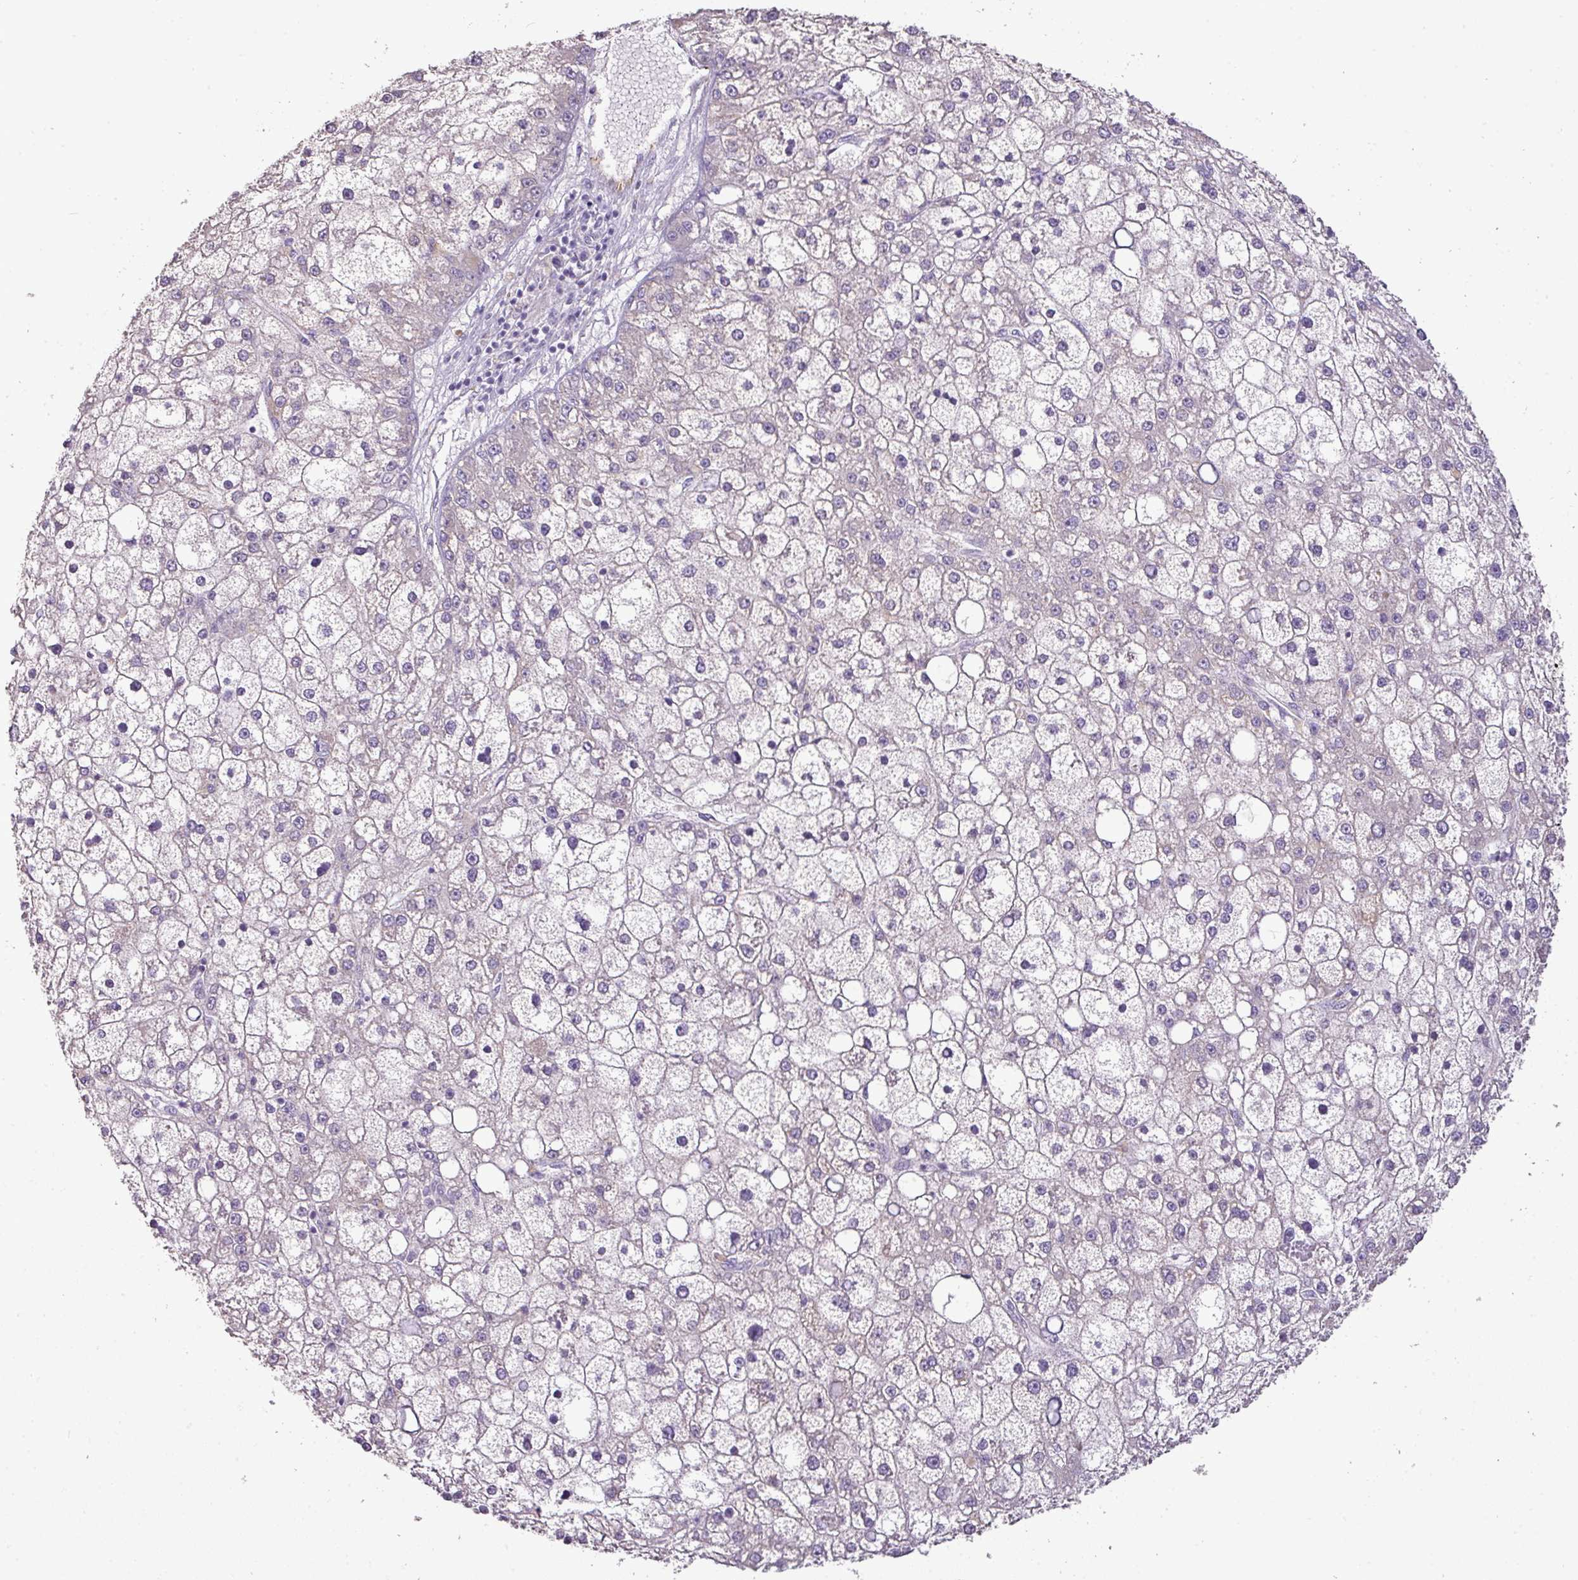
{"staining": {"intensity": "negative", "quantity": "none", "location": "none"}, "tissue": "liver cancer", "cell_type": "Tumor cells", "image_type": "cancer", "snomed": [{"axis": "morphology", "description": "Carcinoma, Hepatocellular, NOS"}, {"axis": "topography", "description": "Liver"}], "caption": "Liver hepatocellular carcinoma was stained to show a protein in brown. There is no significant expression in tumor cells.", "gene": "BRINP2", "patient": {"sex": "male", "age": 67}}